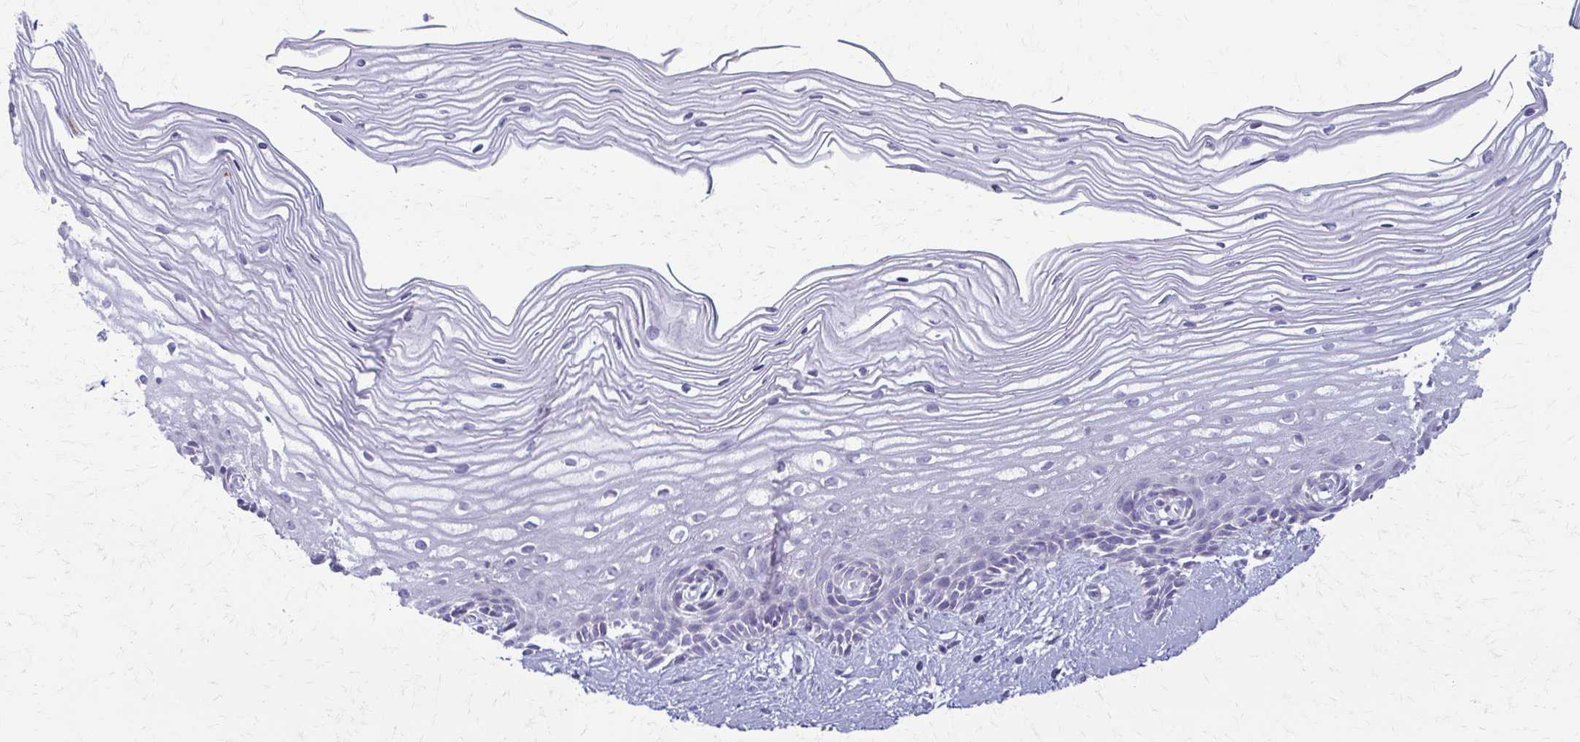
{"staining": {"intensity": "negative", "quantity": "none", "location": "none"}, "tissue": "cervix", "cell_type": "Squamous epithelial cells", "image_type": "normal", "snomed": [{"axis": "morphology", "description": "Normal tissue, NOS"}, {"axis": "topography", "description": "Cervix"}], "caption": "Immunohistochemistry (IHC) photomicrograph of normal cervix stained for a protein (brown), which shows no staining in squamous epithelial cells. The staining is performed using DAB brown chromogen with nuclei counter-stained in using hematoxylin.", "gene": "FCGR2A", "patient": {"sex": "female", "age": 40}}